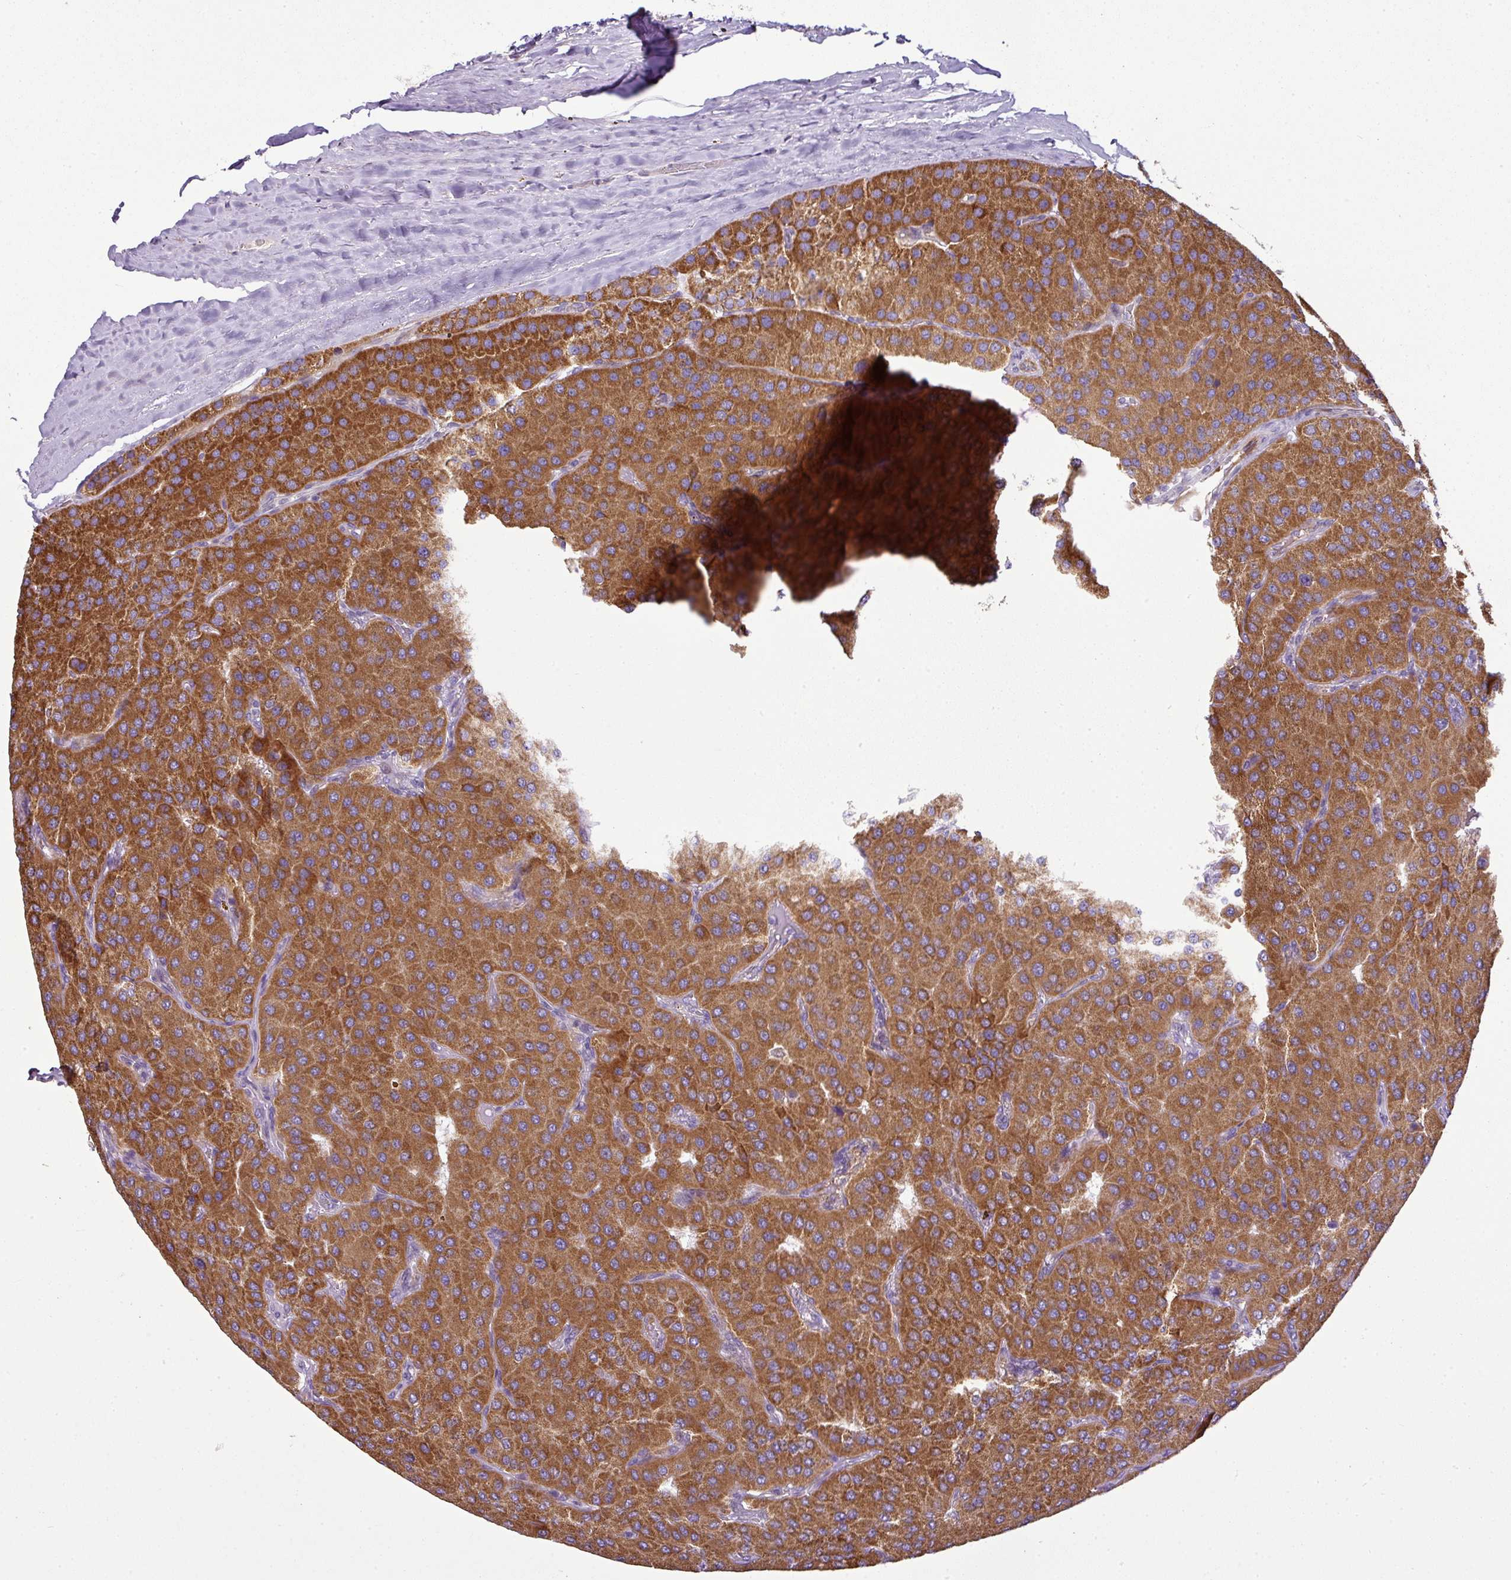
{"staining": {"intensity": "strong", "quantity": ">75%", "location": "cytoplasmic/membranous"}, "tissue": "parathyroid gland", "cell_type": "Glandular cells", "image_type": "normal", "snomed": [{"axis": "morphology", "description": "Normal tissue, NOS"}, {"axis": "morphology", "description": "Adenoma, NOS"}, {"axis": "topography", "description": "Parathyroid gland"}], "caption": "Parathyroid gland stained with a brown dye displays strong cytoplasmic/membranous positive expression in about >75% of glandular cells.", "gene": "GAN", "patient": {"sex": "female", "age": 86}}